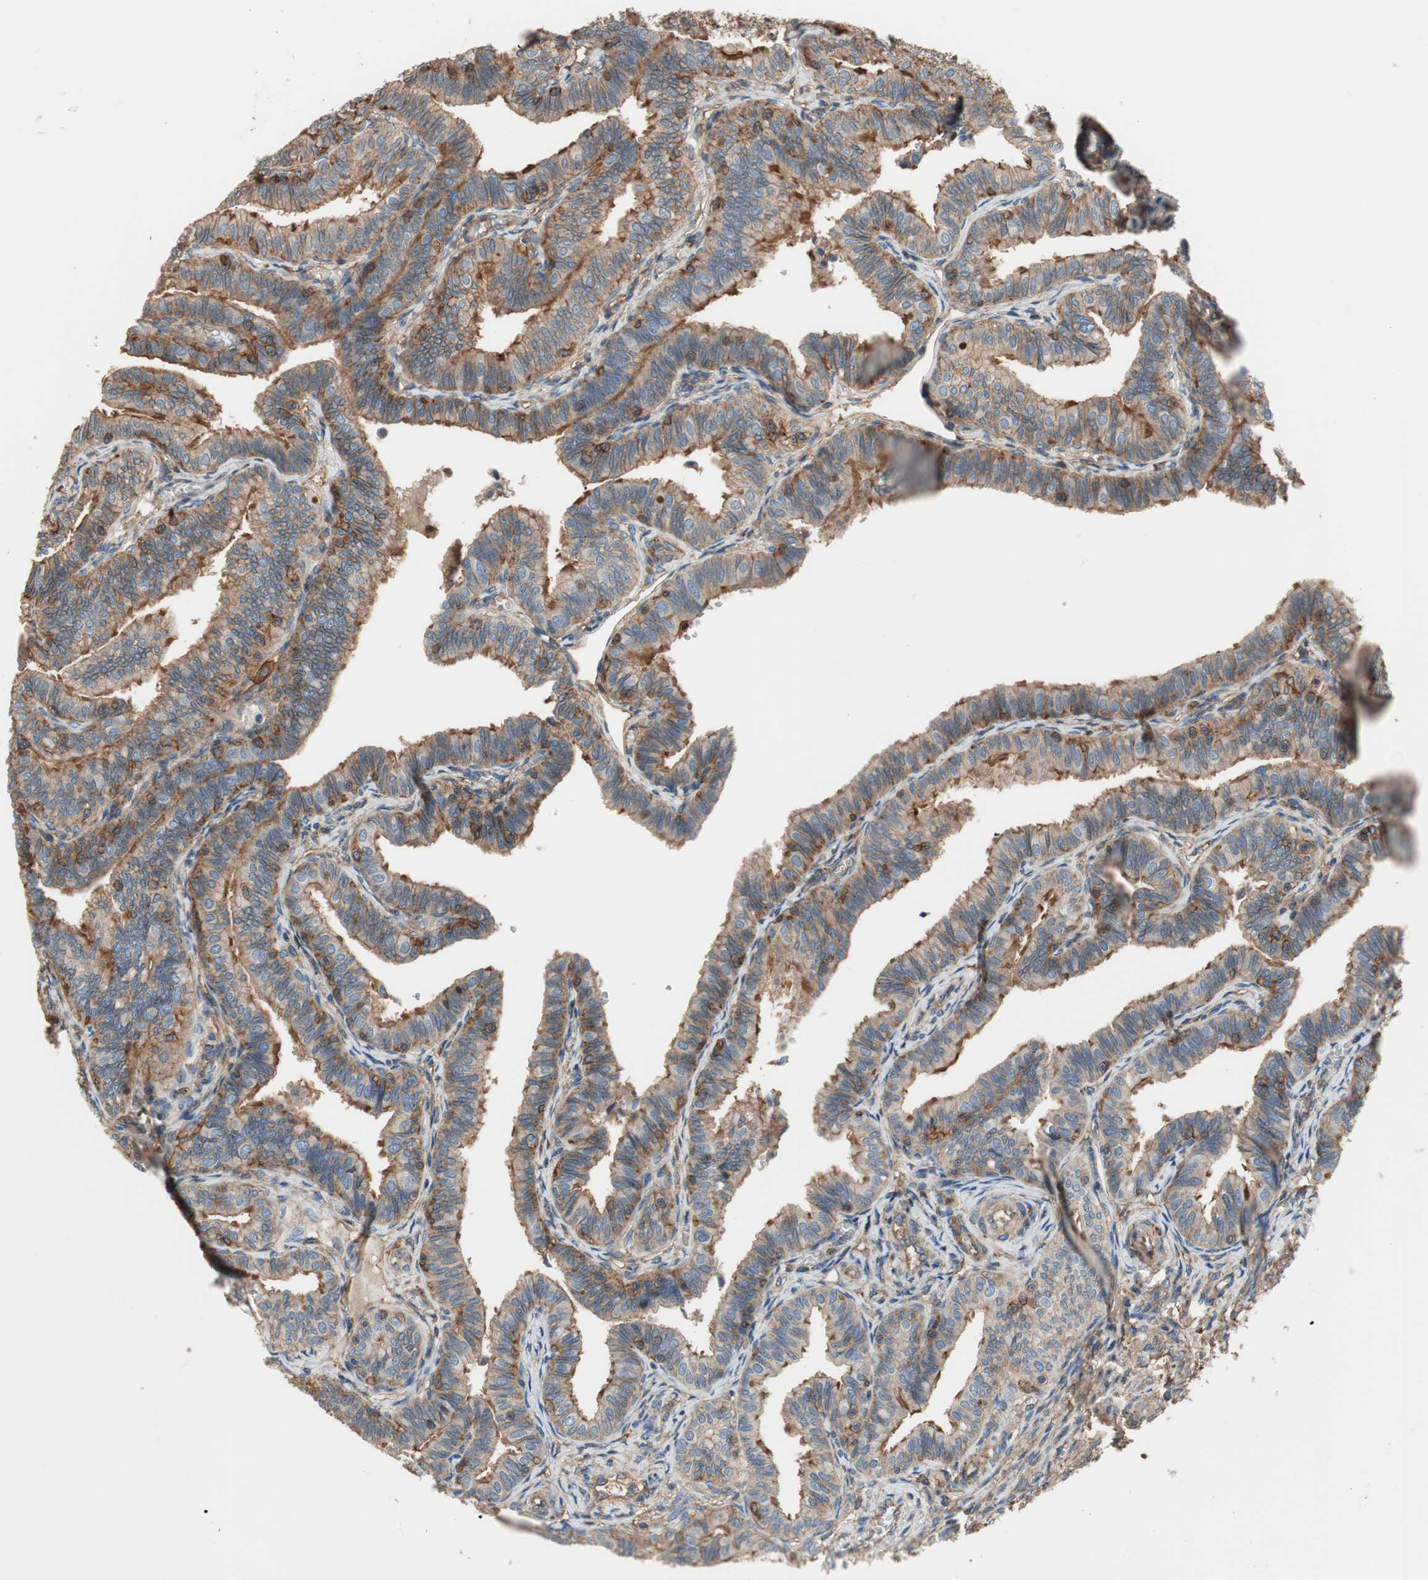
{"staining": {"intensity": "moderate", "quantity": "25%-75%", "location": "cytoplasmic/membranous"}, "tissue": "fallopian tube", "cell_type": "Glandular cells", "image_type": "normal", "snomed": [{"axis": "morphology", "description": "Normal tissue, NOS"}, {"axis": "topography", "description": "Fallopian tube"}], "caption": "A medium amount of moderate cytoplasmic/membranous staining is identified in approximately 25%-75% of glandular cells in benign fallopian tube.", "gene": "IL1RL1", "patient": {"sex": "female", "age": 46}}